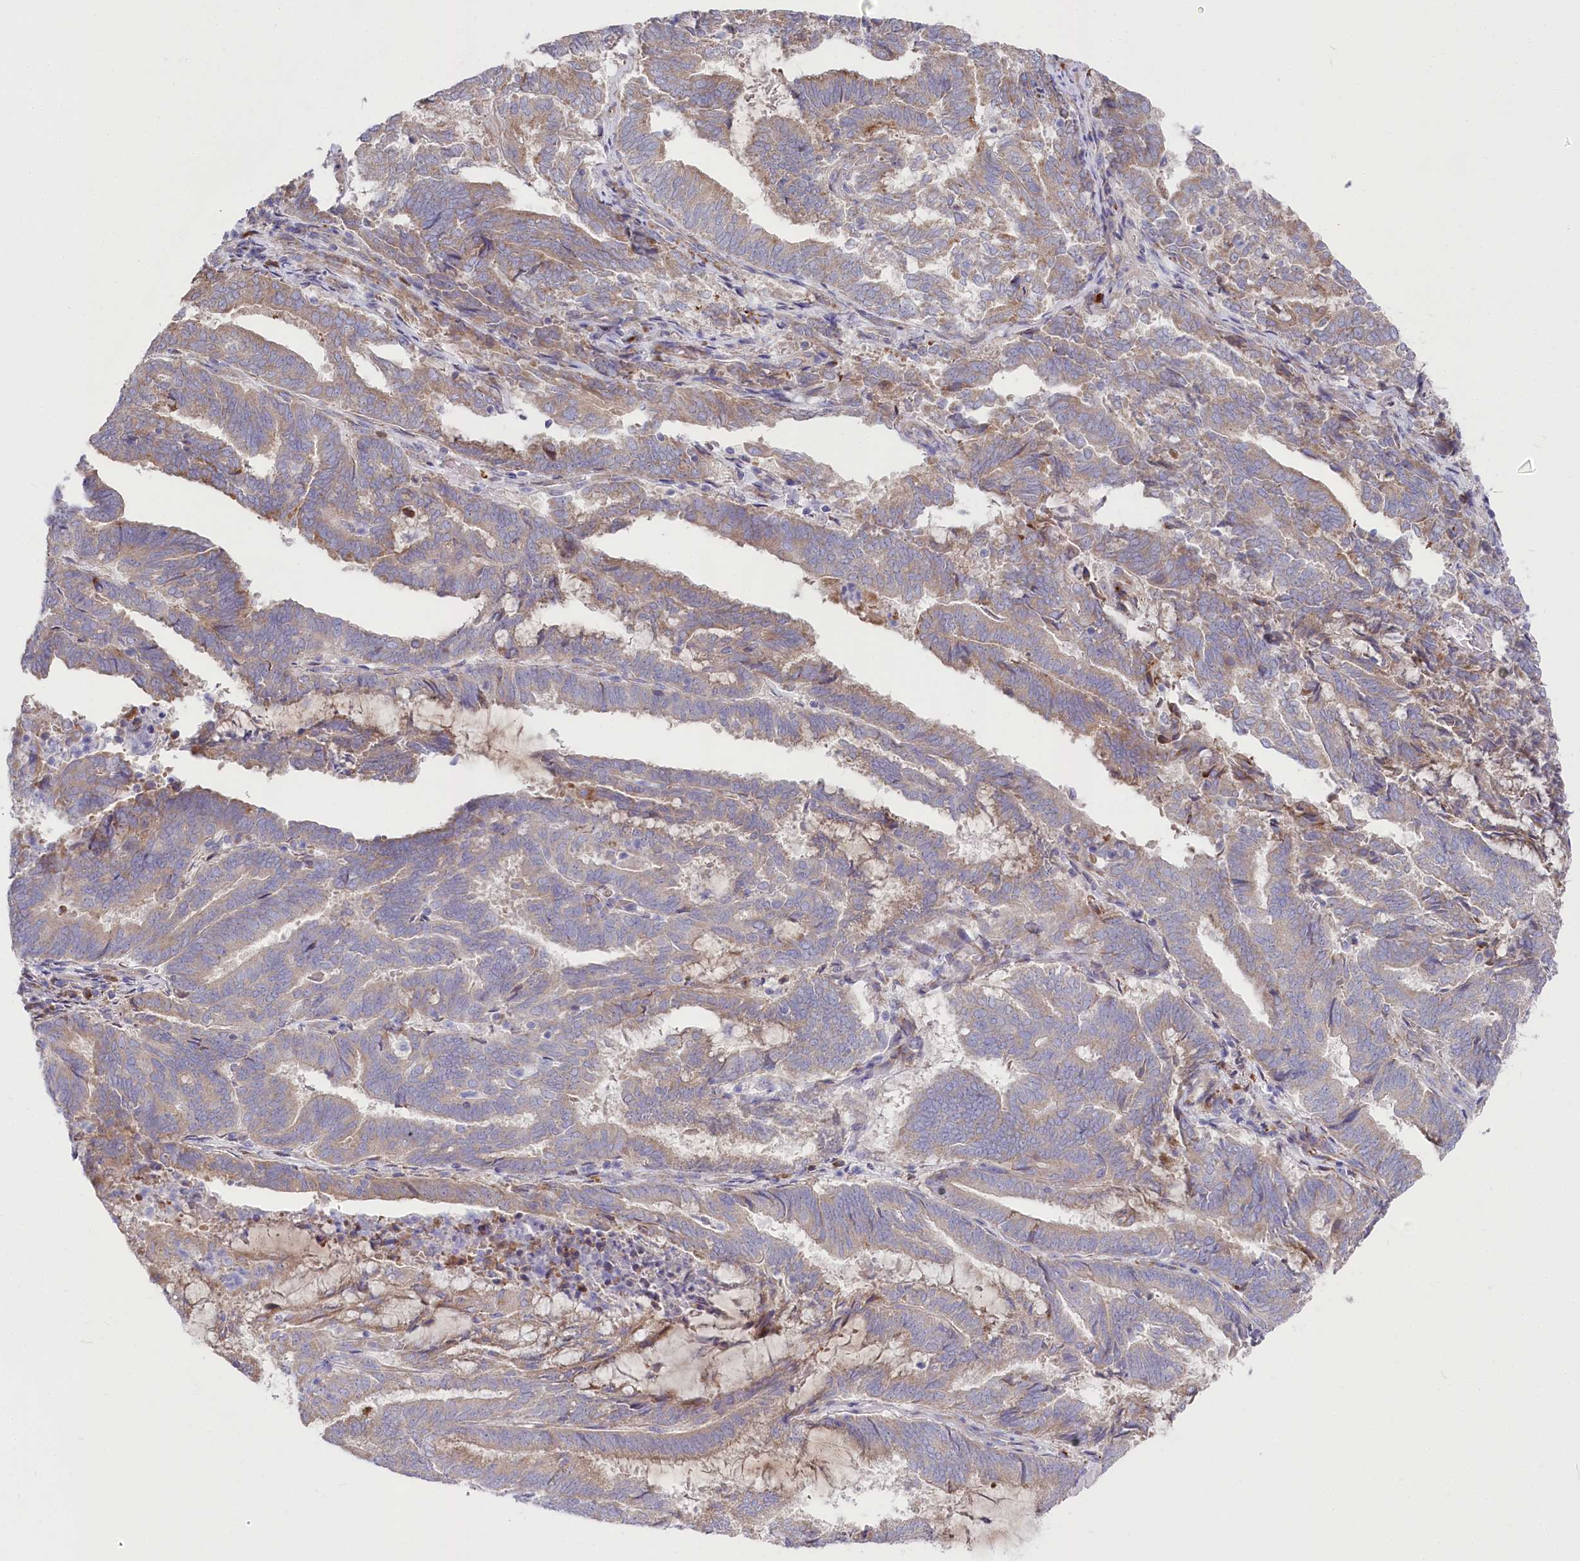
{"staining": {"intensity": "moderate", "quantity": "<25%", "location": "cytoplasmic/membranous"}, "tissue": "endometrial cancer", "cell_type": "Tumor cells", "image_type": "cancer", "snomed": [{"axis": "morphology", "description": "Adenocarcinoma, NOS"}, {"axis": "topography", "description": "Endometrium"}], "caption": "Protein staining reveals moderate cytoplasmic/membranous positivity in approximately <25% of tumor cells in endometrial adenocarcinoma.", "gene": "POGLUT1", "patient": {"sex": "female", "age": 80}}